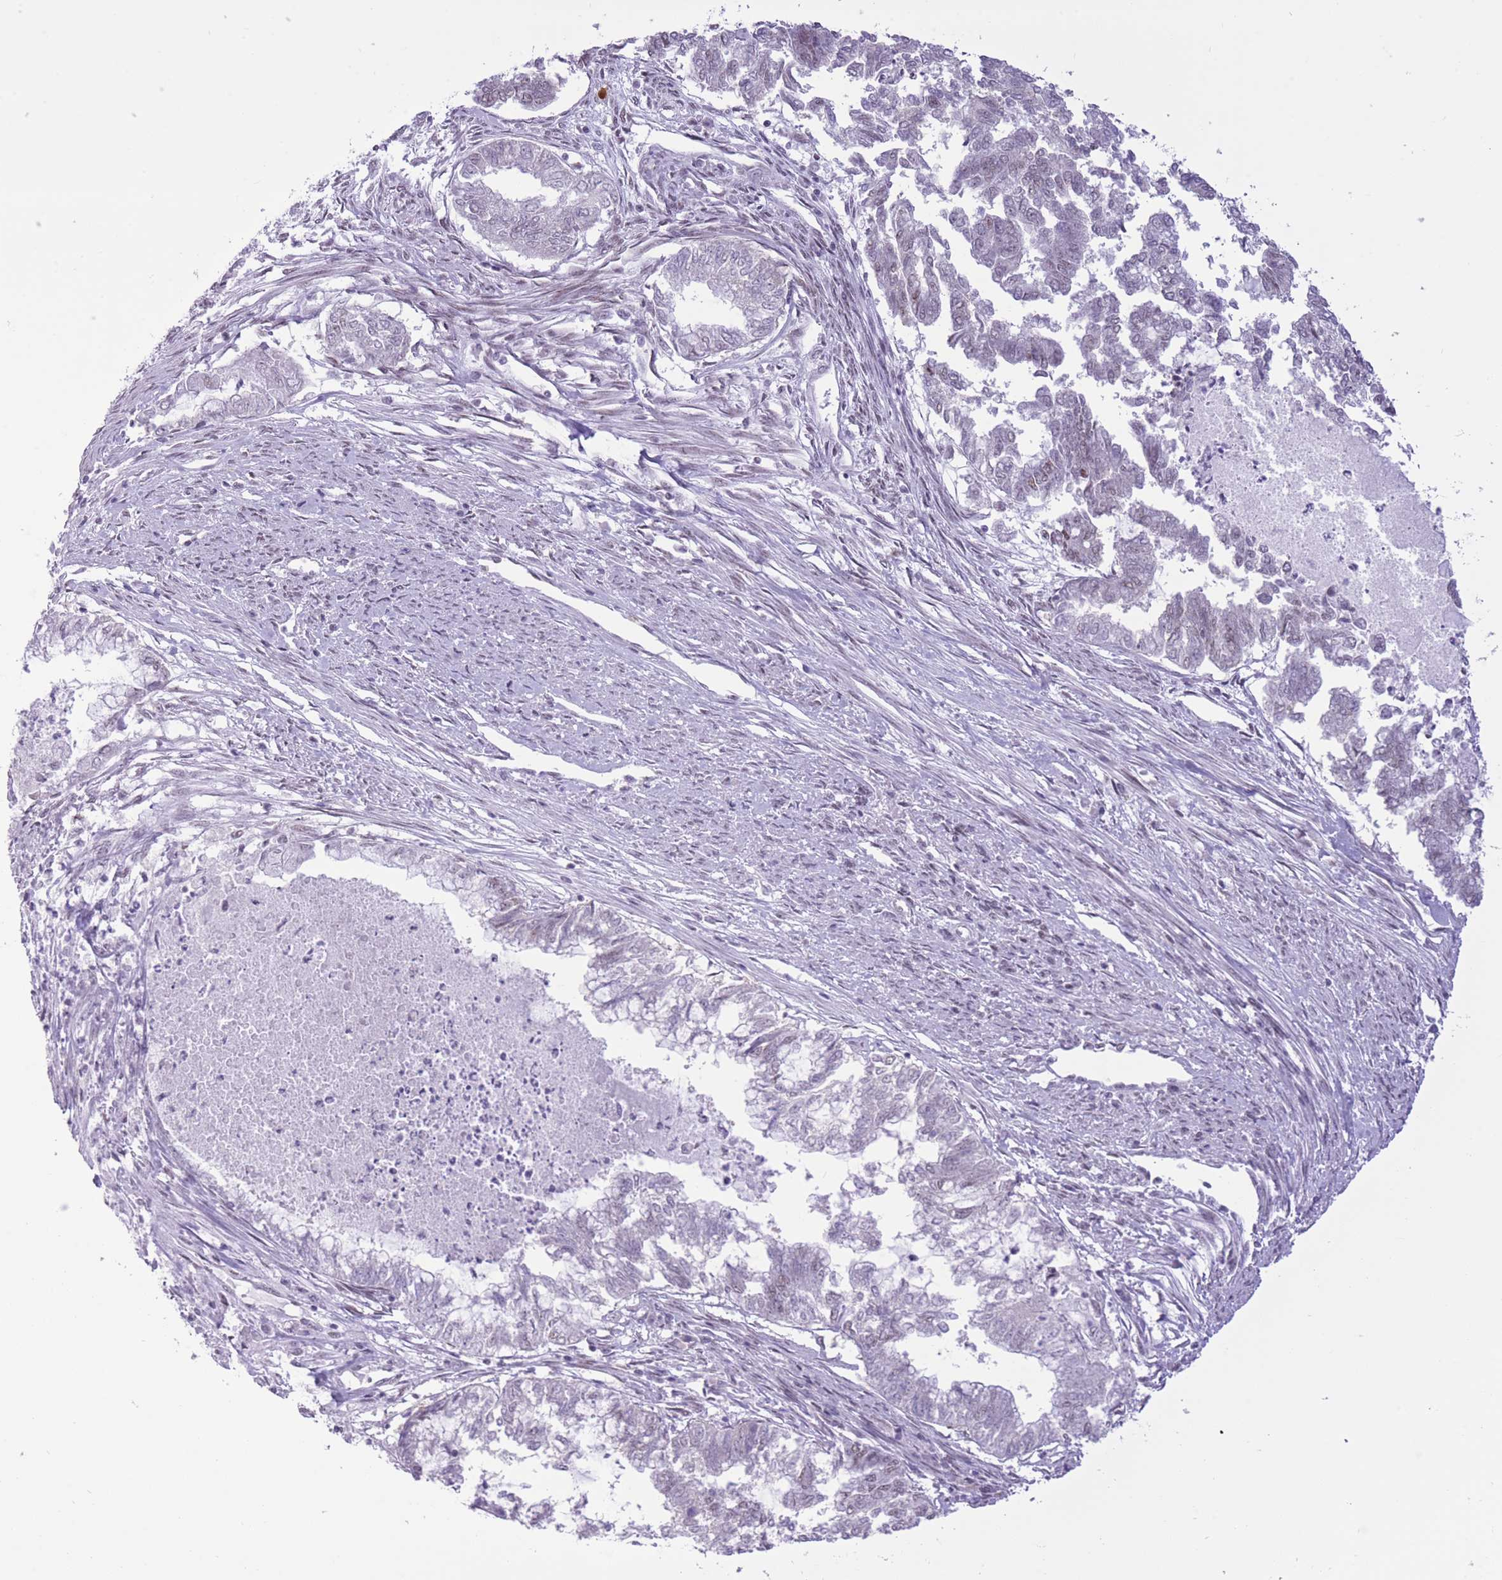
{"staining": {"intensity": "weak", "quantity": "<25%", "location": "nuclear"}, "tissue": "endometrial cancer", "cell_type": "Tumor cells", "image_type": "cancer", "snomed": [{"axis": "morphology", "description": "Adenocarcinoma, NOS"}, {"axis": "topography", "description": "Endometrium"}], "caption": "Image shows no protein staining in tumor cells of endometrial cancer (adenocarcinoma) tissue.", "gene": "ZBED5", "patient": {"sex": "female", "age": 79}}